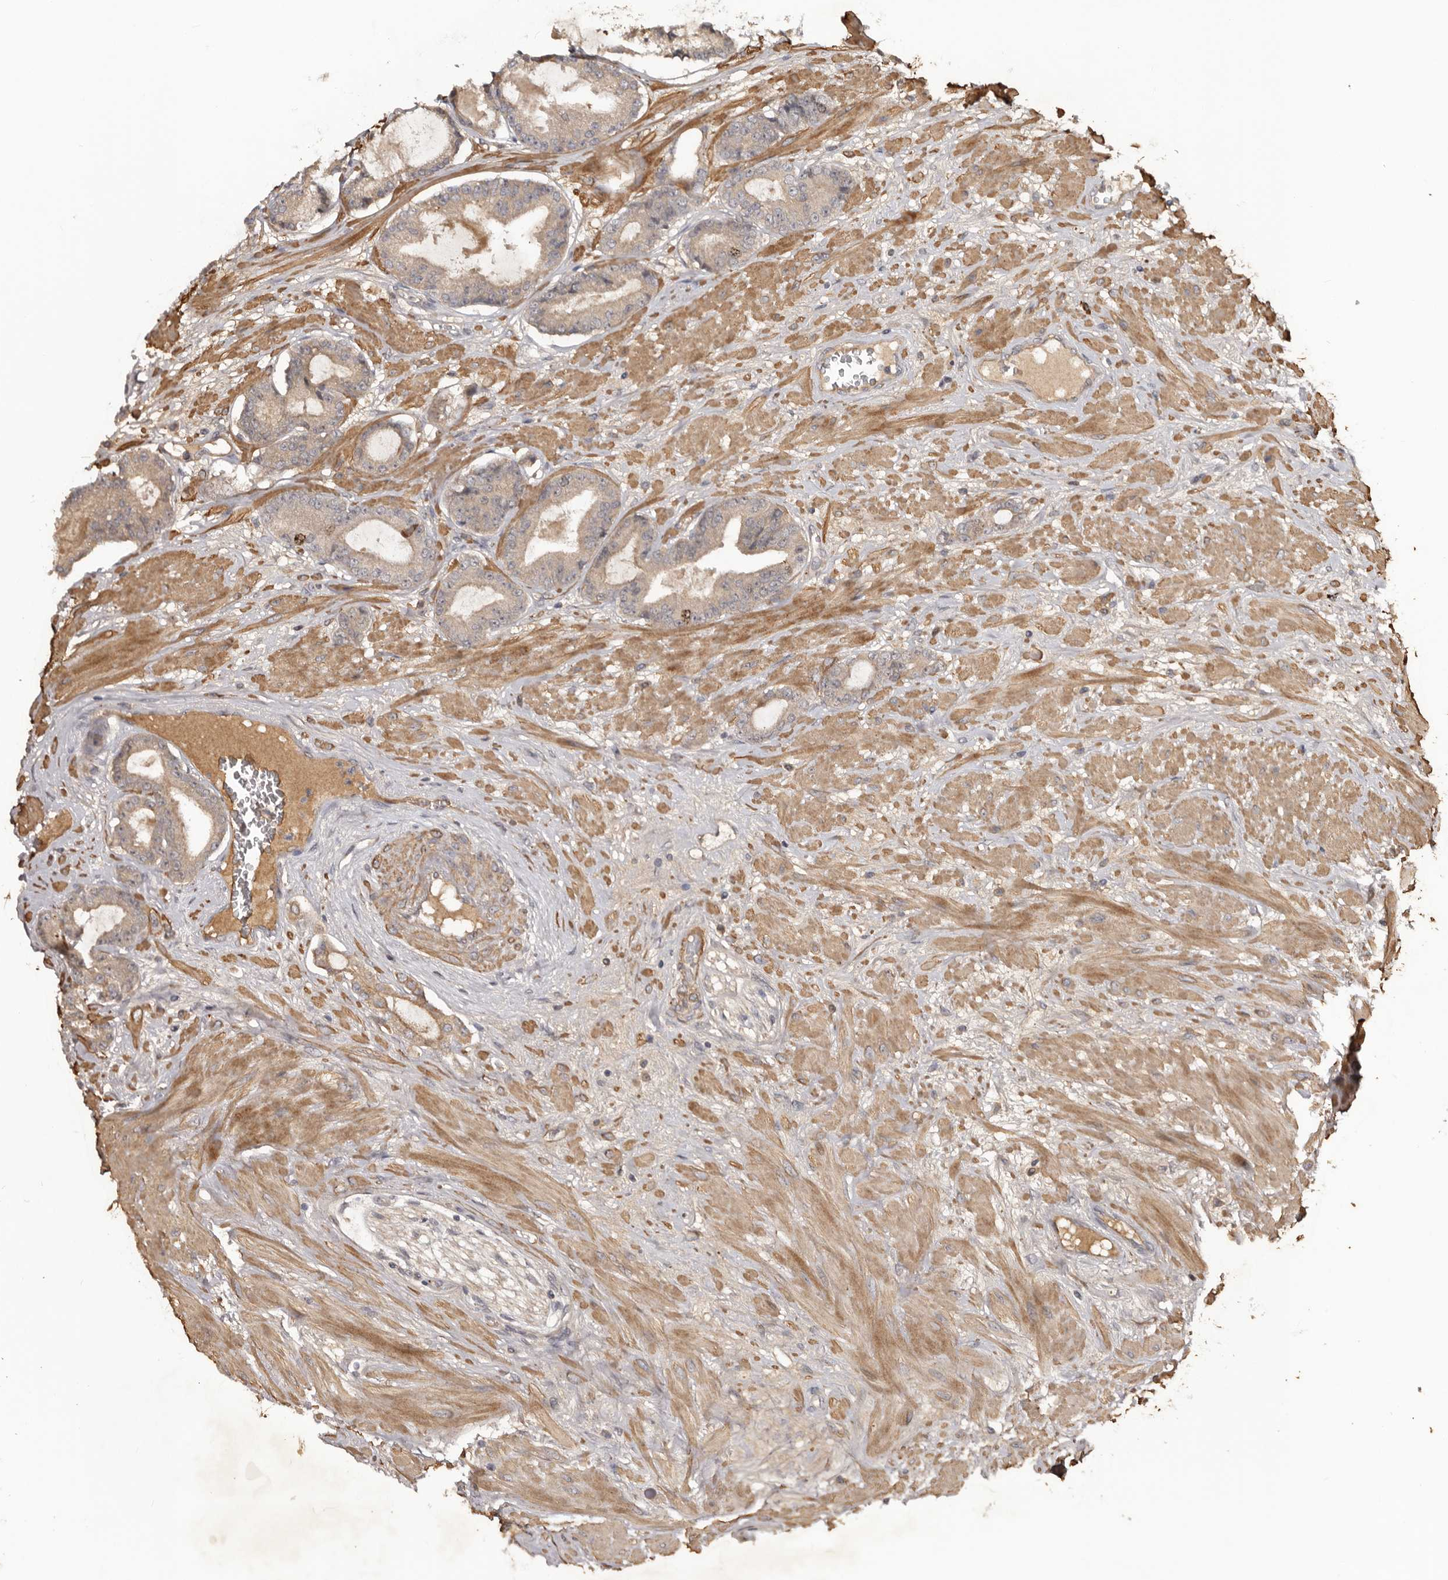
{"staining": {"intensity": "weak", "quantity": "<25%", "location": "cytoplasmic/membranous"}, "tissue": "prostate cancer", "cell_type": "Tumor cells", "image_type": "cancer", "snomed": [{"axis": "morphology", "description": "Adenocarcinoma, Low grade"}, {"axis": "topography", "description": "Prostate"}], "caption": "Tumor cells show no significant positivity in prostate cancer.", "gene": "CDCA8", "patient": {"sex": "male", "age": 60}}